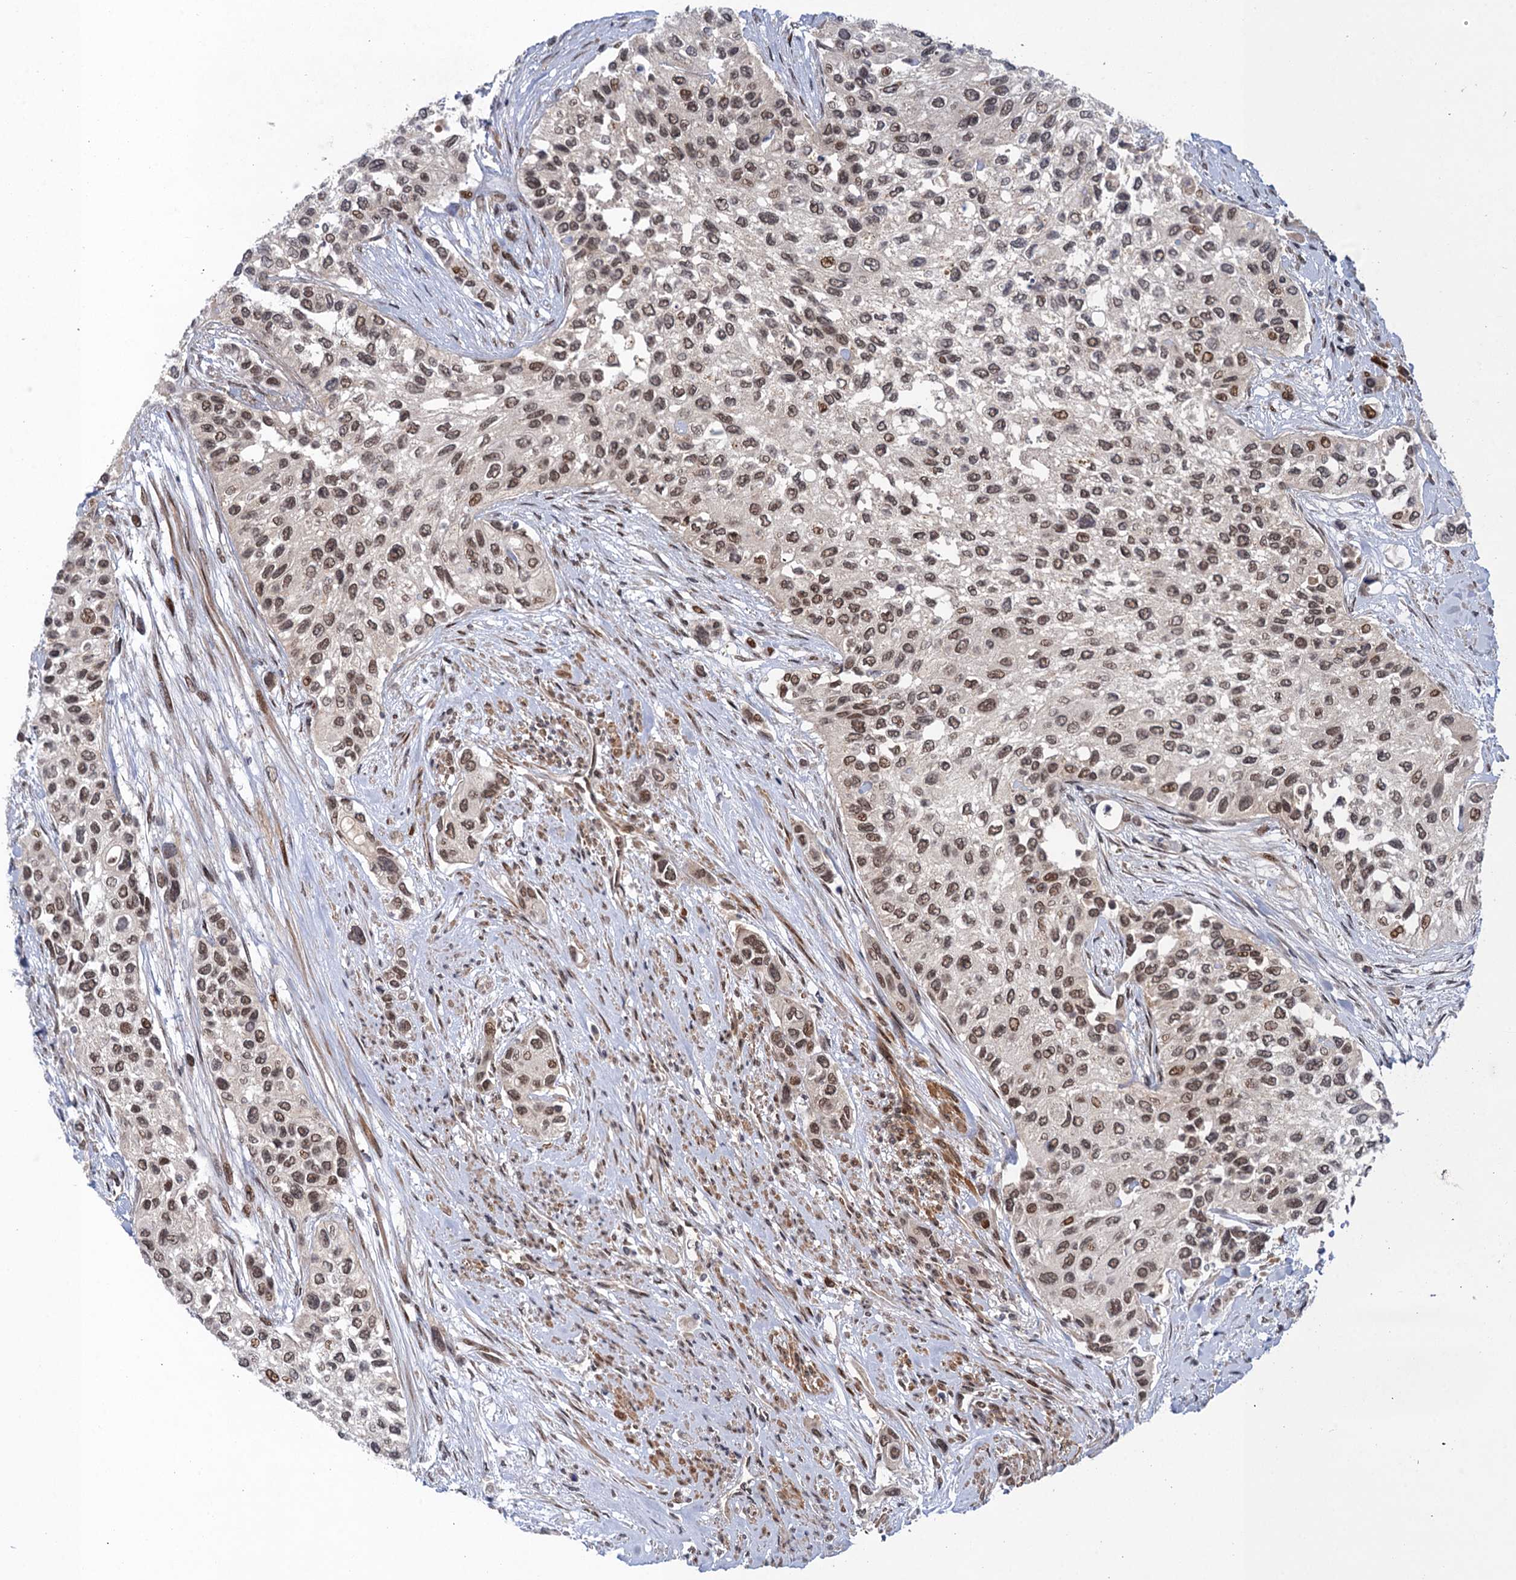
{"staining": {"intensity": "moderate", "quantity": ">75%", "location": "nuclear"}, "tissue": "urothelial cancer", "cell_type": "Tumor cells", "image_type": "cancer", "snomed": [{"axis": "morphology", "description": "Normal tissue, NOS"}, {"axis": "morphology", "description": "Urothelial carcinoma, High grade"}, {"axis": "topography", "description": "Vascular tissue"}, {"axis": "topography", "description": "Urinary bladder"}], "caption": "A micrograph of urothelial carcinoma (high-grade) stained for a protein reveals moderate nuclear brown staining in tumor cells.", "gene": "NEK8", "patient": {"sex": "female", "age": 56}}